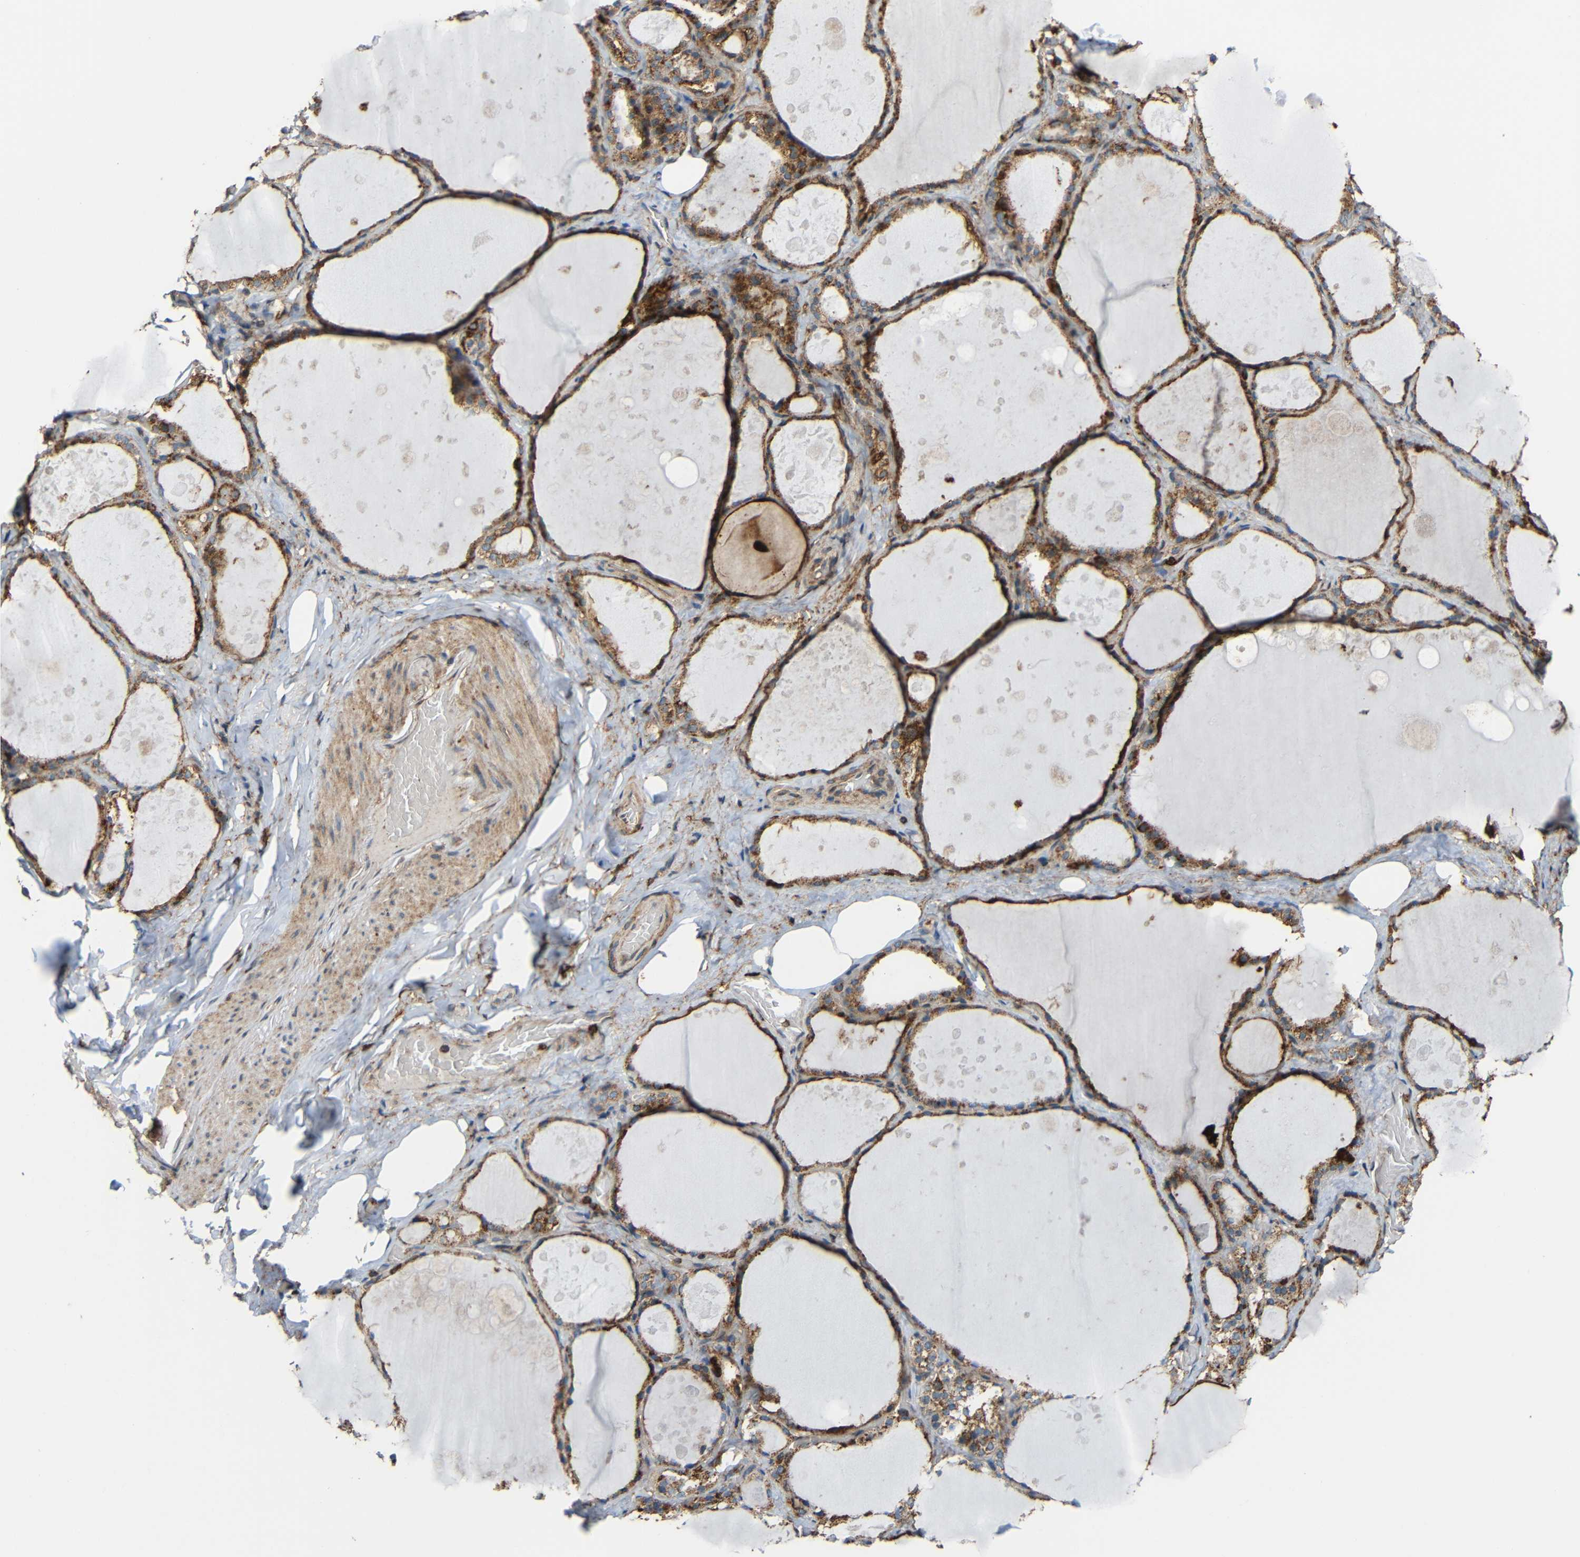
{"staining": {"intensity": "strong", "quantity": ">75%", "location": "cytoplasmic/membranous"}, "tissue": "thyroid gland", "cell_type": "Glandular cells", "image_type": "normal", "snomed": [{"axis": "morphology", "description": "Normal tissue, NOS"}, {"axis": "topography", "description": "Thyroid gland"}], "caption": "A brown stain highlights strong cytoplasmic/membranous staining of a protein in glandular cells of benign human thyroid gland.", "gene": "C1GALT1", "patient": {"sex": "male", "age": 61}}